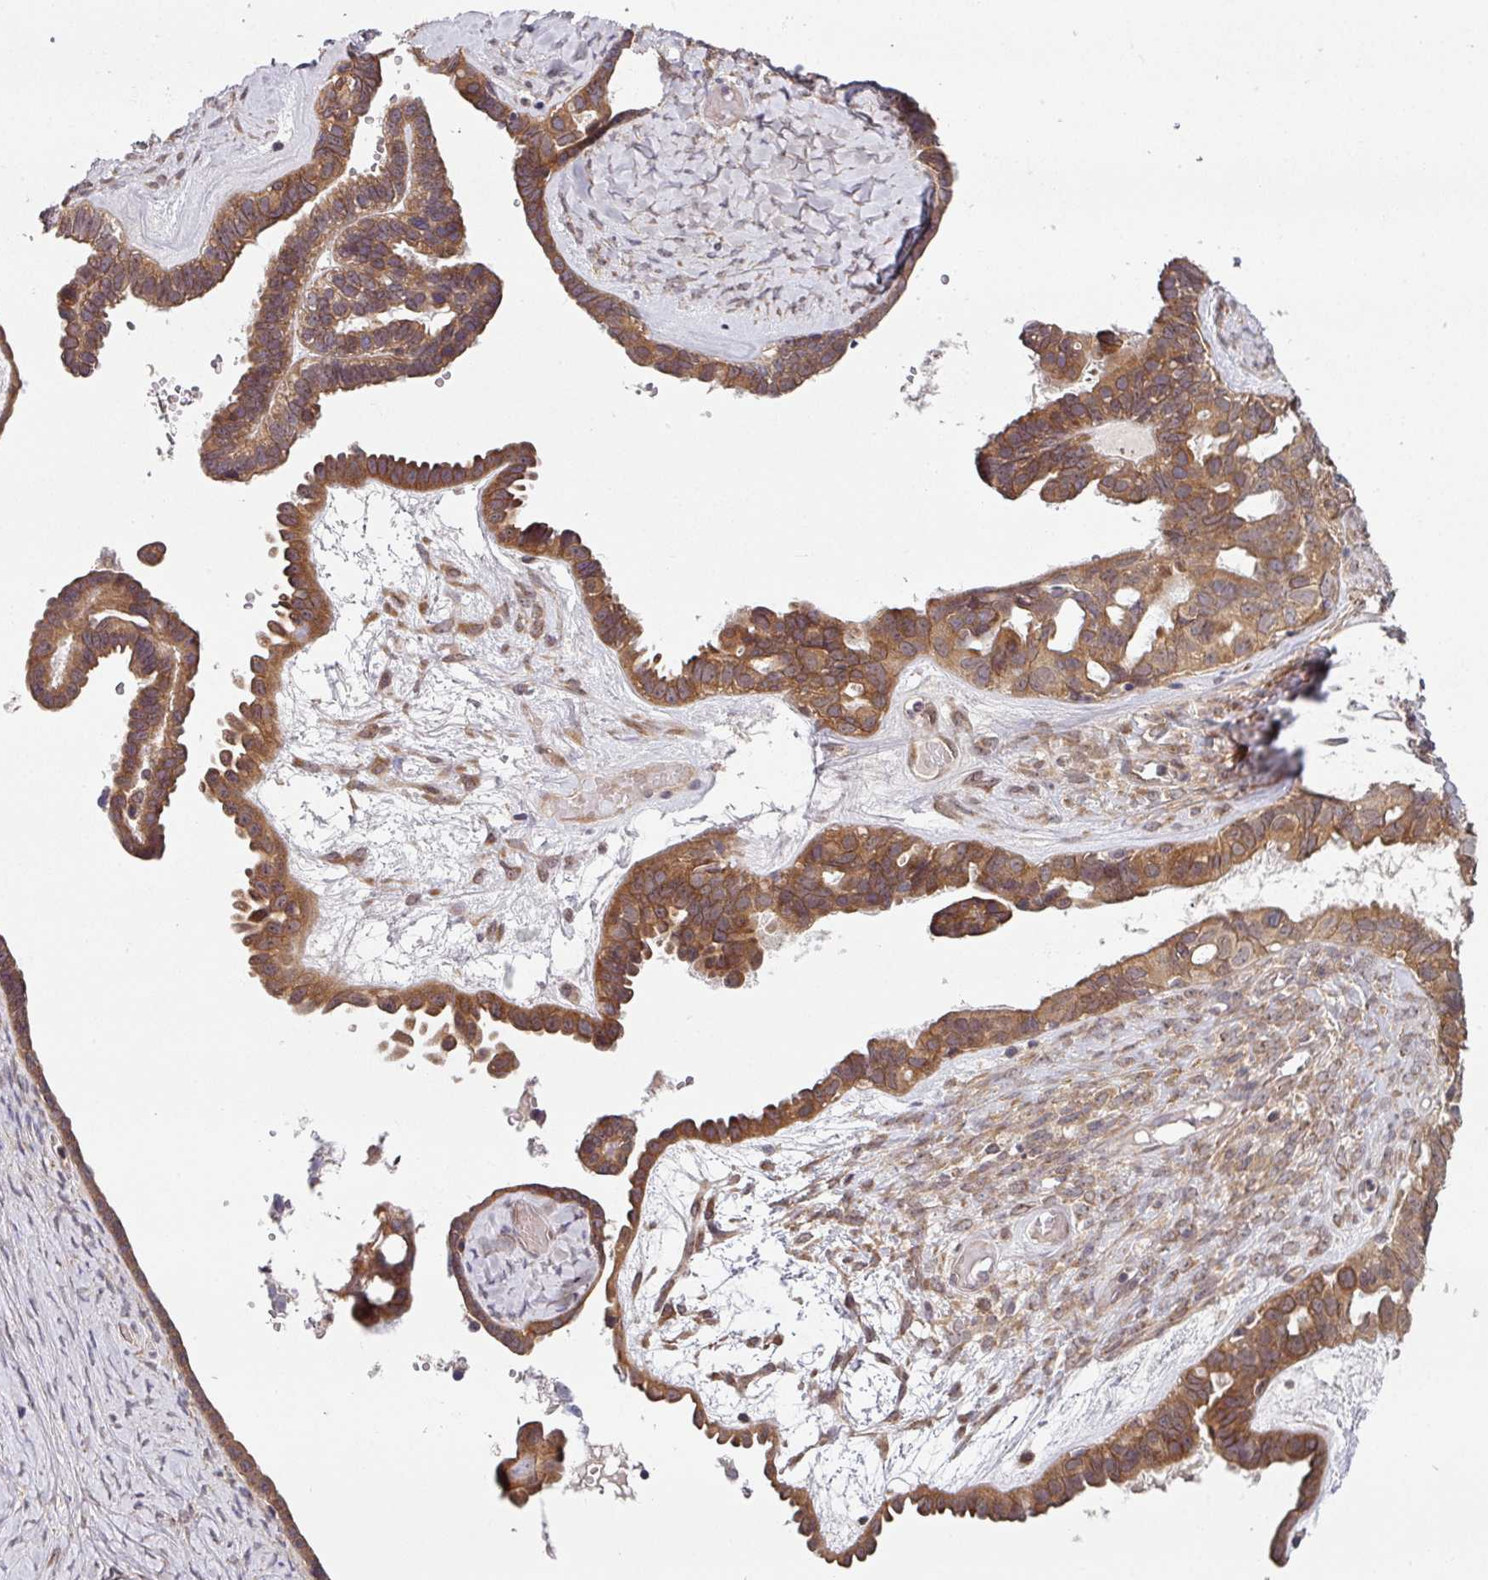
{"staining": {"intensity": "moderate", "quantity": ">75%", "location": "cytoplasmic/membranous"}, "tissue": "ovarian cancer", "cell_type": "Tumor cells", "image_type": "cancer", "snomed": [{"axis": "morphology", "description": "Cystadenocarcinoma, serous, NOS"}, {"axis": "topography", "description": "Ovary"}], "caption": "Moderate cytoplasmic/membranous expression is seen in about >75% of tumor cells in ovarian serous cystadenocarcinoma. (DAB = brown stain, brightfield microscopy at high magnification).", "gene": "CAMLG", "patient": {"sex": "female", "age": 69}}